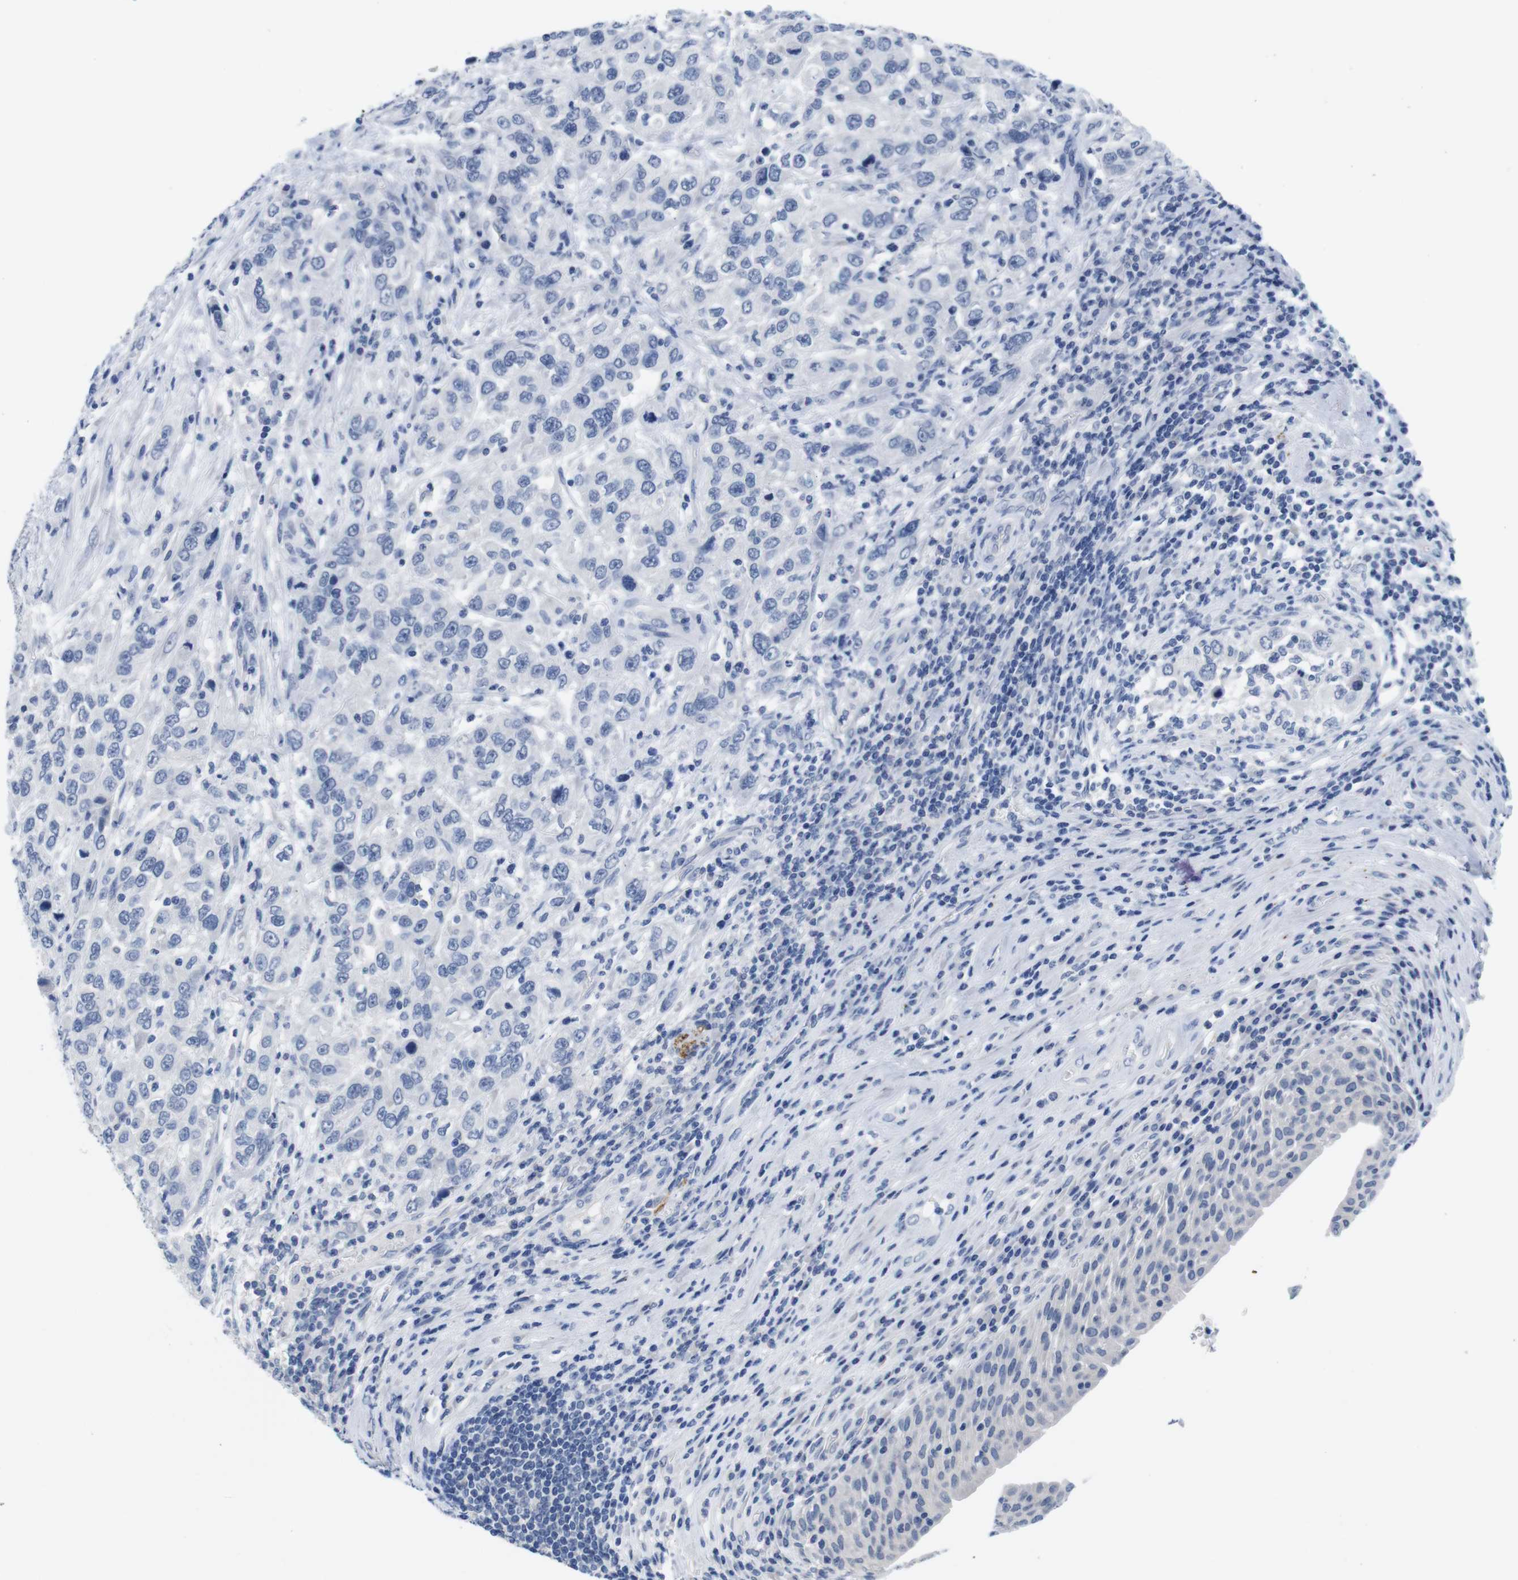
{"staining": {"intensity": "negative", "quantity": "none", "location": "none"}, "tissue": "urothelial cancer", "cell_type": "Tumor cells", "image_type": "cancer", "snomed": [{"axis": "morphology", "description": "Urothelial carcinoma, High grade"}, {"axis": "topography", "description": "Urinary bladder"}], "caption": "Tumor cells are negative for protein expression in human urothelial cancer.", "gene": "MAP6", "patient": {"sex": "female", "age": 80}}